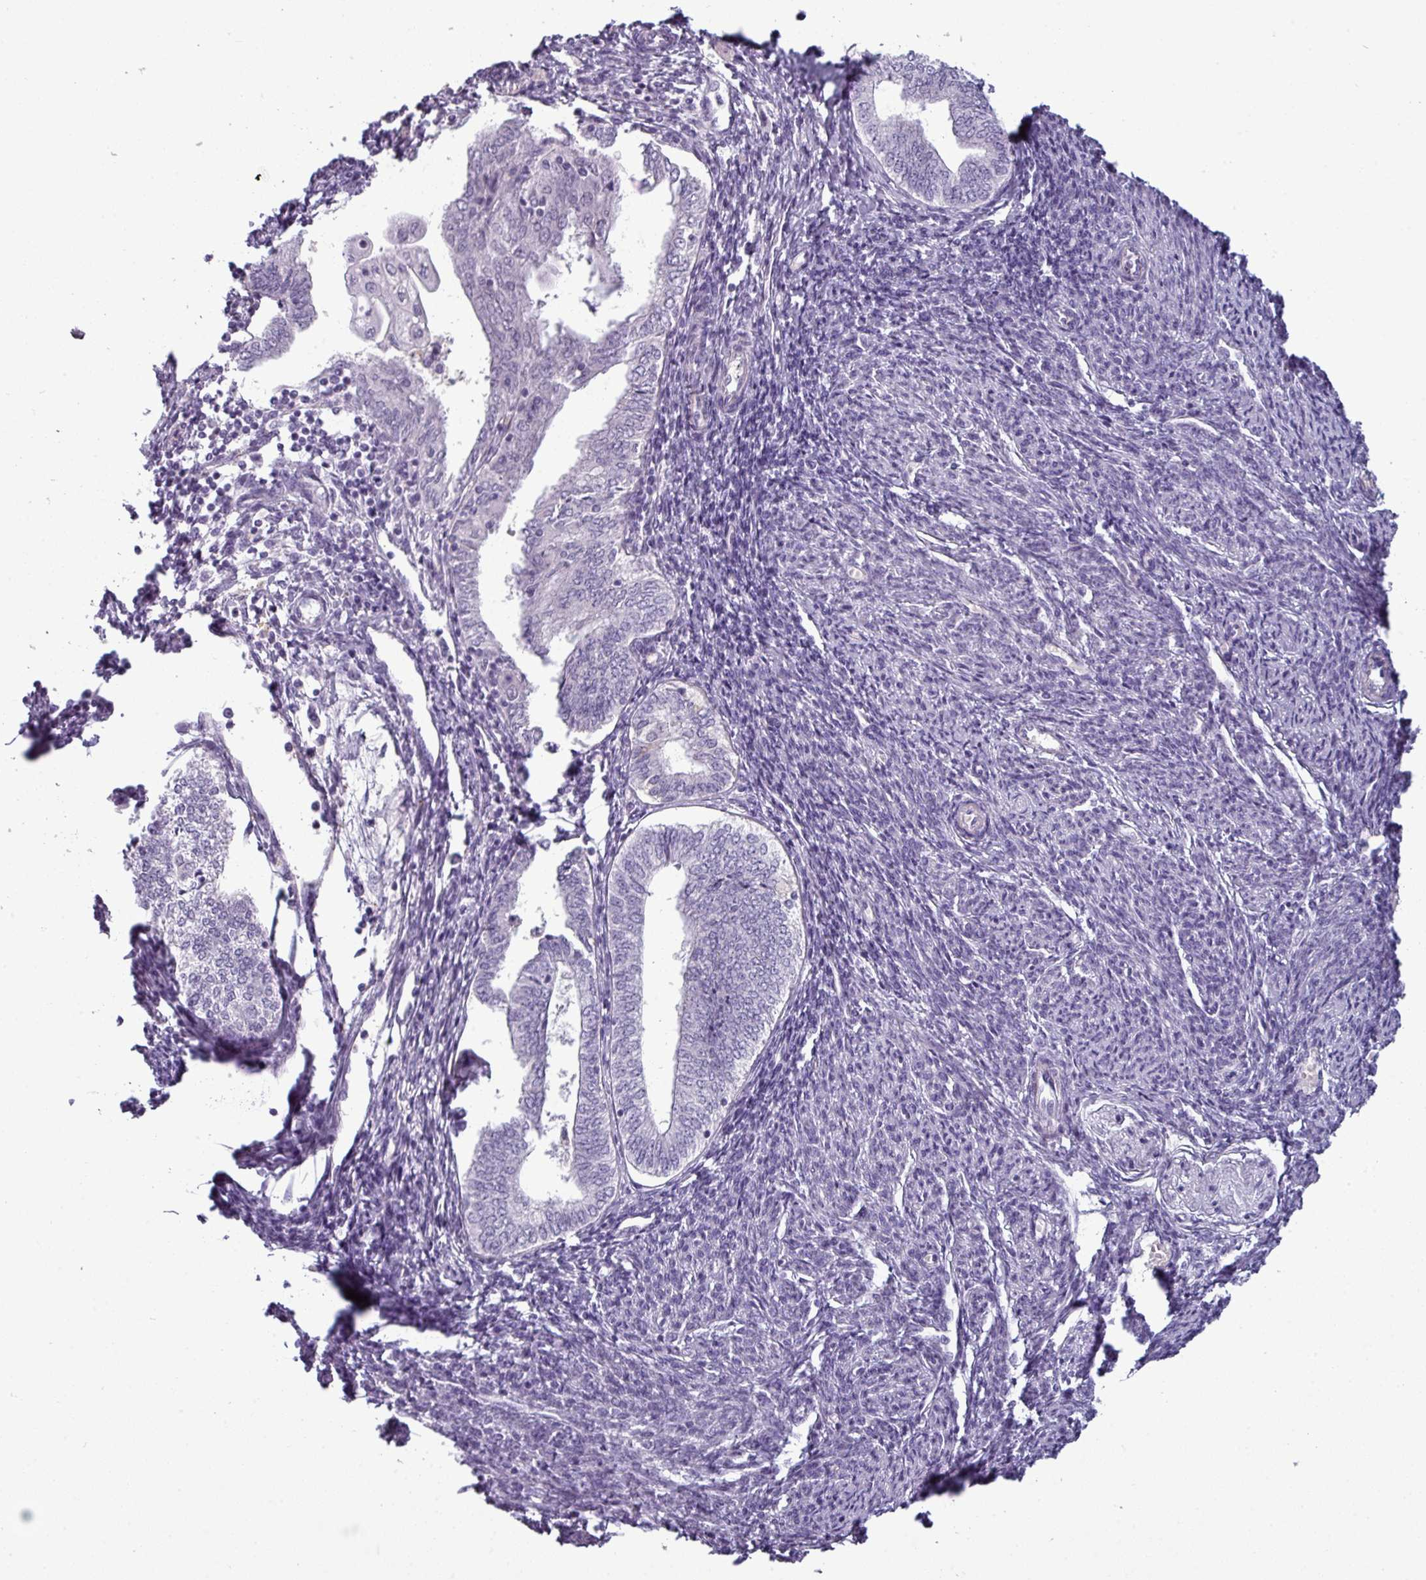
{"staining": {"intensity": "negative", "quantity": "none", "location": "none"}, "tissue": "smooth muscle", "cell_type": "Smooth muscle cells", "image_type": "normal", "snomed": [{"axis": "morphology", "description": "Normal tissue, NOS"}, {"axis": "topography", "description": "Smooth muscle"}, {"axis": "topography", "description": "Fallopian tube"}], "caption": "DAB immunohistochemical staining of unremarkable smooth muscle reveals no significant positivity in smooth muscle cells. (DAB (3,3'-diaminobenzidine) IHC visualized using brightfield microscopy, high magnification).", "gene": "AREL1", "patient": {"sex": "female", "age": 59}}